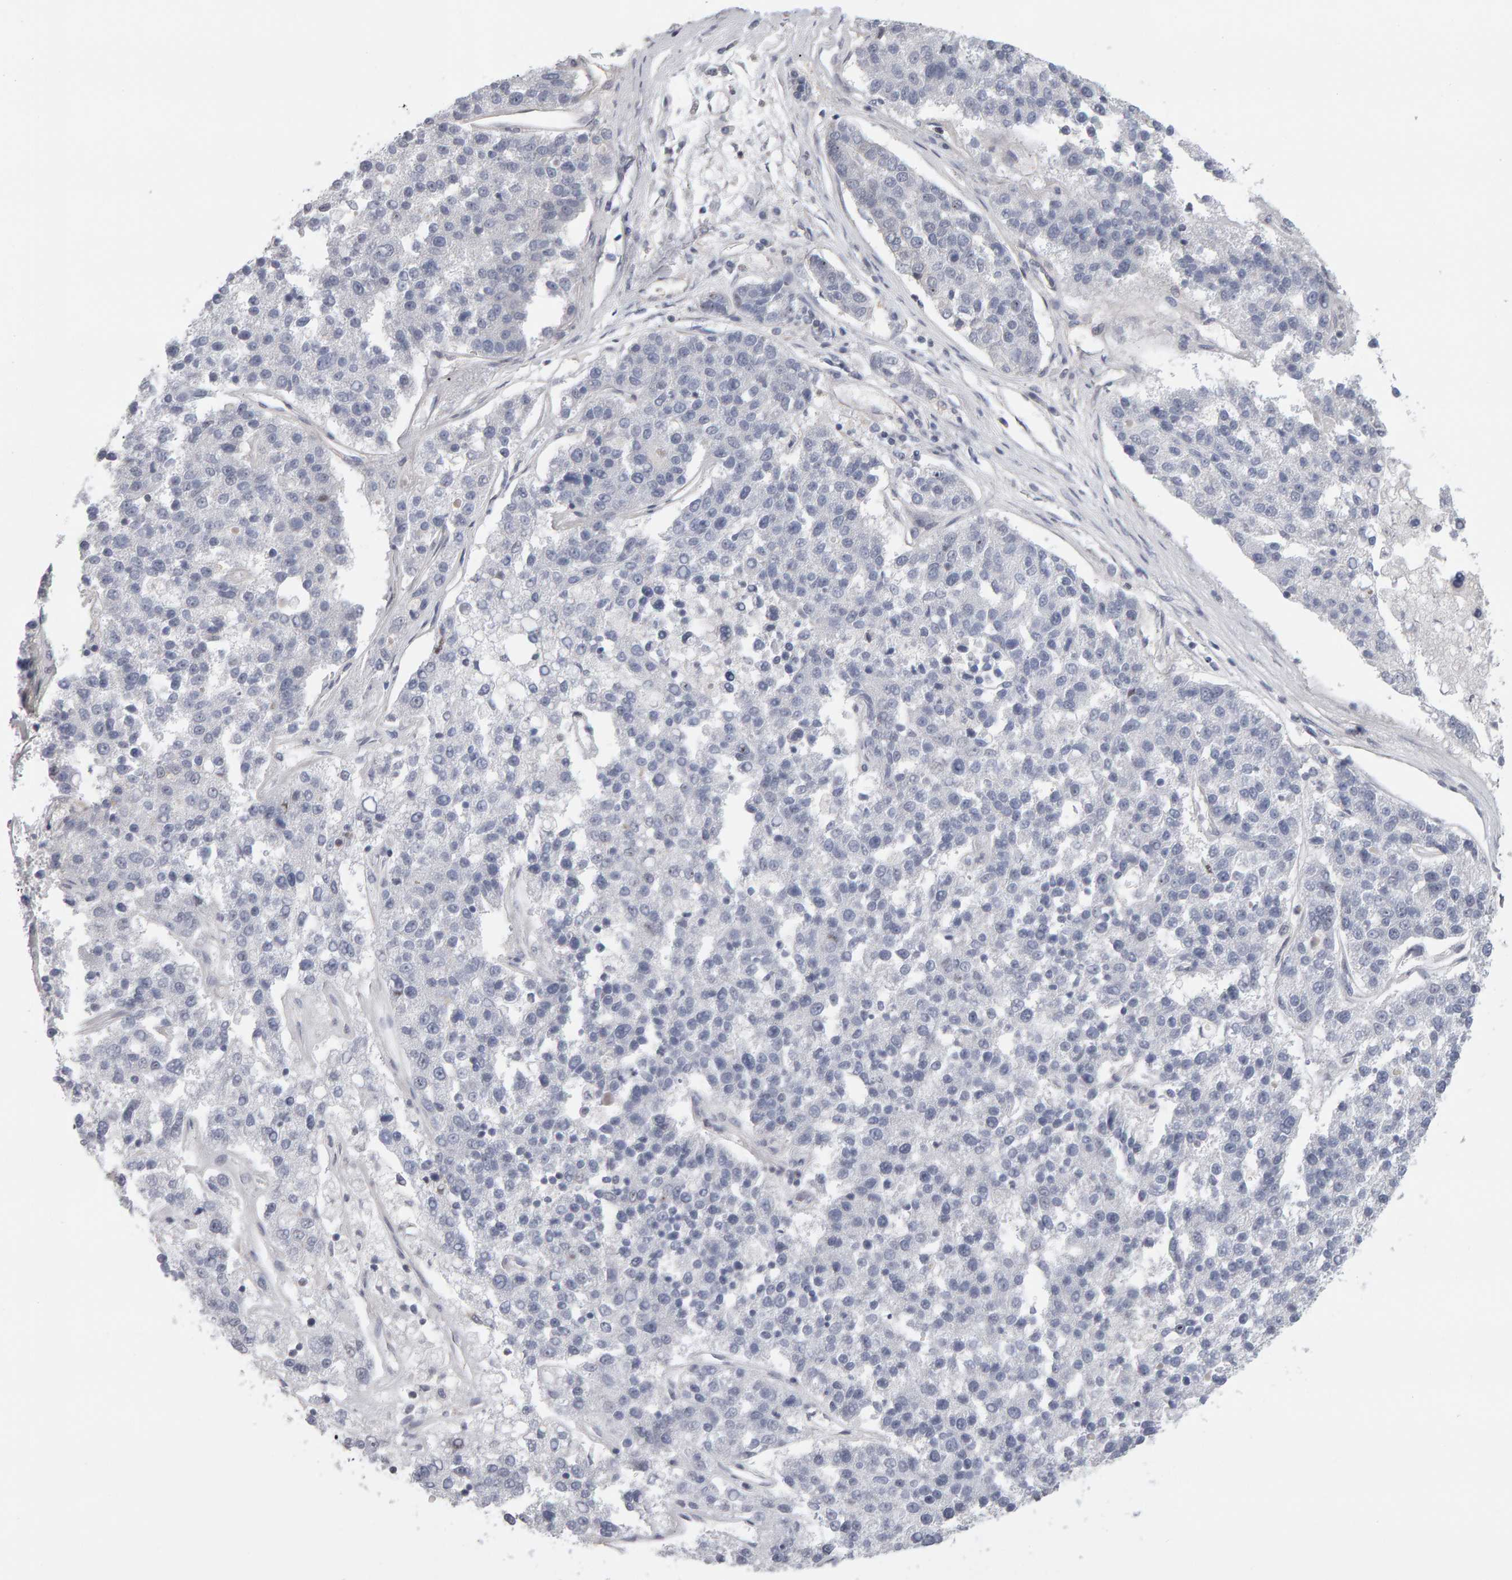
{"staining": {"intensity": "negative", "quantity": "none", "location": "none"}, "tissue": "pancreatic cancer", "cell_type": "Tumor cells", "image_type": "cancer", "snomed": [{"axis": "morphology", "description": "Adenocarcinoma, NOS"}, {"axis": "topography", "description": "Pancreas"}], "caption": "Tumor cells show no significant protein staining in pancreatic cancer.", "gene": "MSRA", "patient": {"sex": "female", "age": 61}}